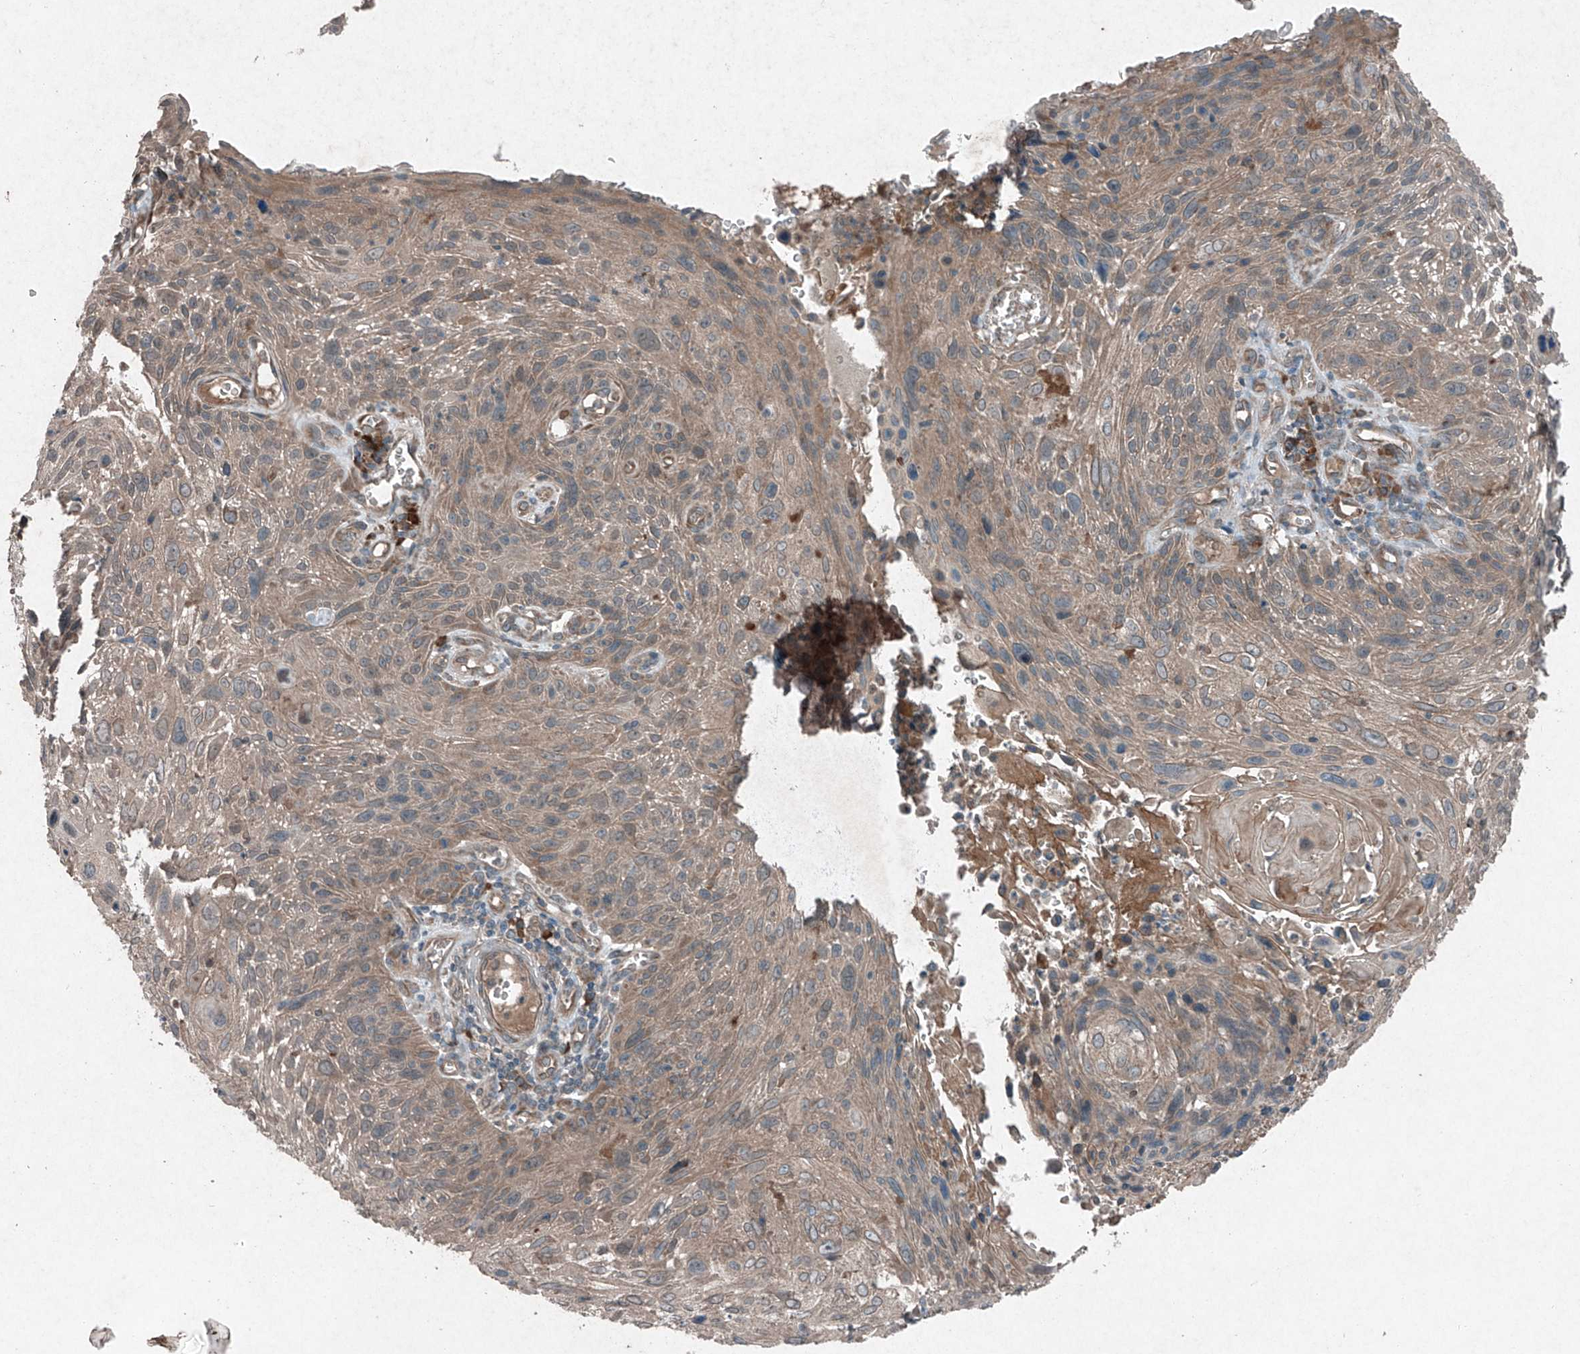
{"staining": {"intensity": "weak", "quantity": "25%-75%", "location": "cytoplasmic/membranous"}, "tissue": "cervical cancer", "cell_type": "Tumor cells", "image_type": "cancer", "snomed": [{"axis": "morphology", "description": "Squamous cell carcinoma, NOS"}, {"axis": "topography", "description": "Cervix"}], "caption": "A high-resolution image shows immunohistochemistry (IHC) staining of cervical cancer (squamous cell carcinoma), which demonstrates weak cytoplasmic/membranous staining in about 25%-75% of tumor cells. The protein of interest is stained brown, and the nuclei are stained in blue (DAB (3,3'-diaminobenzidine) IHC with brightfield microscopy, high magnification).", "gene": "FOXRED2", "patient": {"sex": "female", "age": 51}}